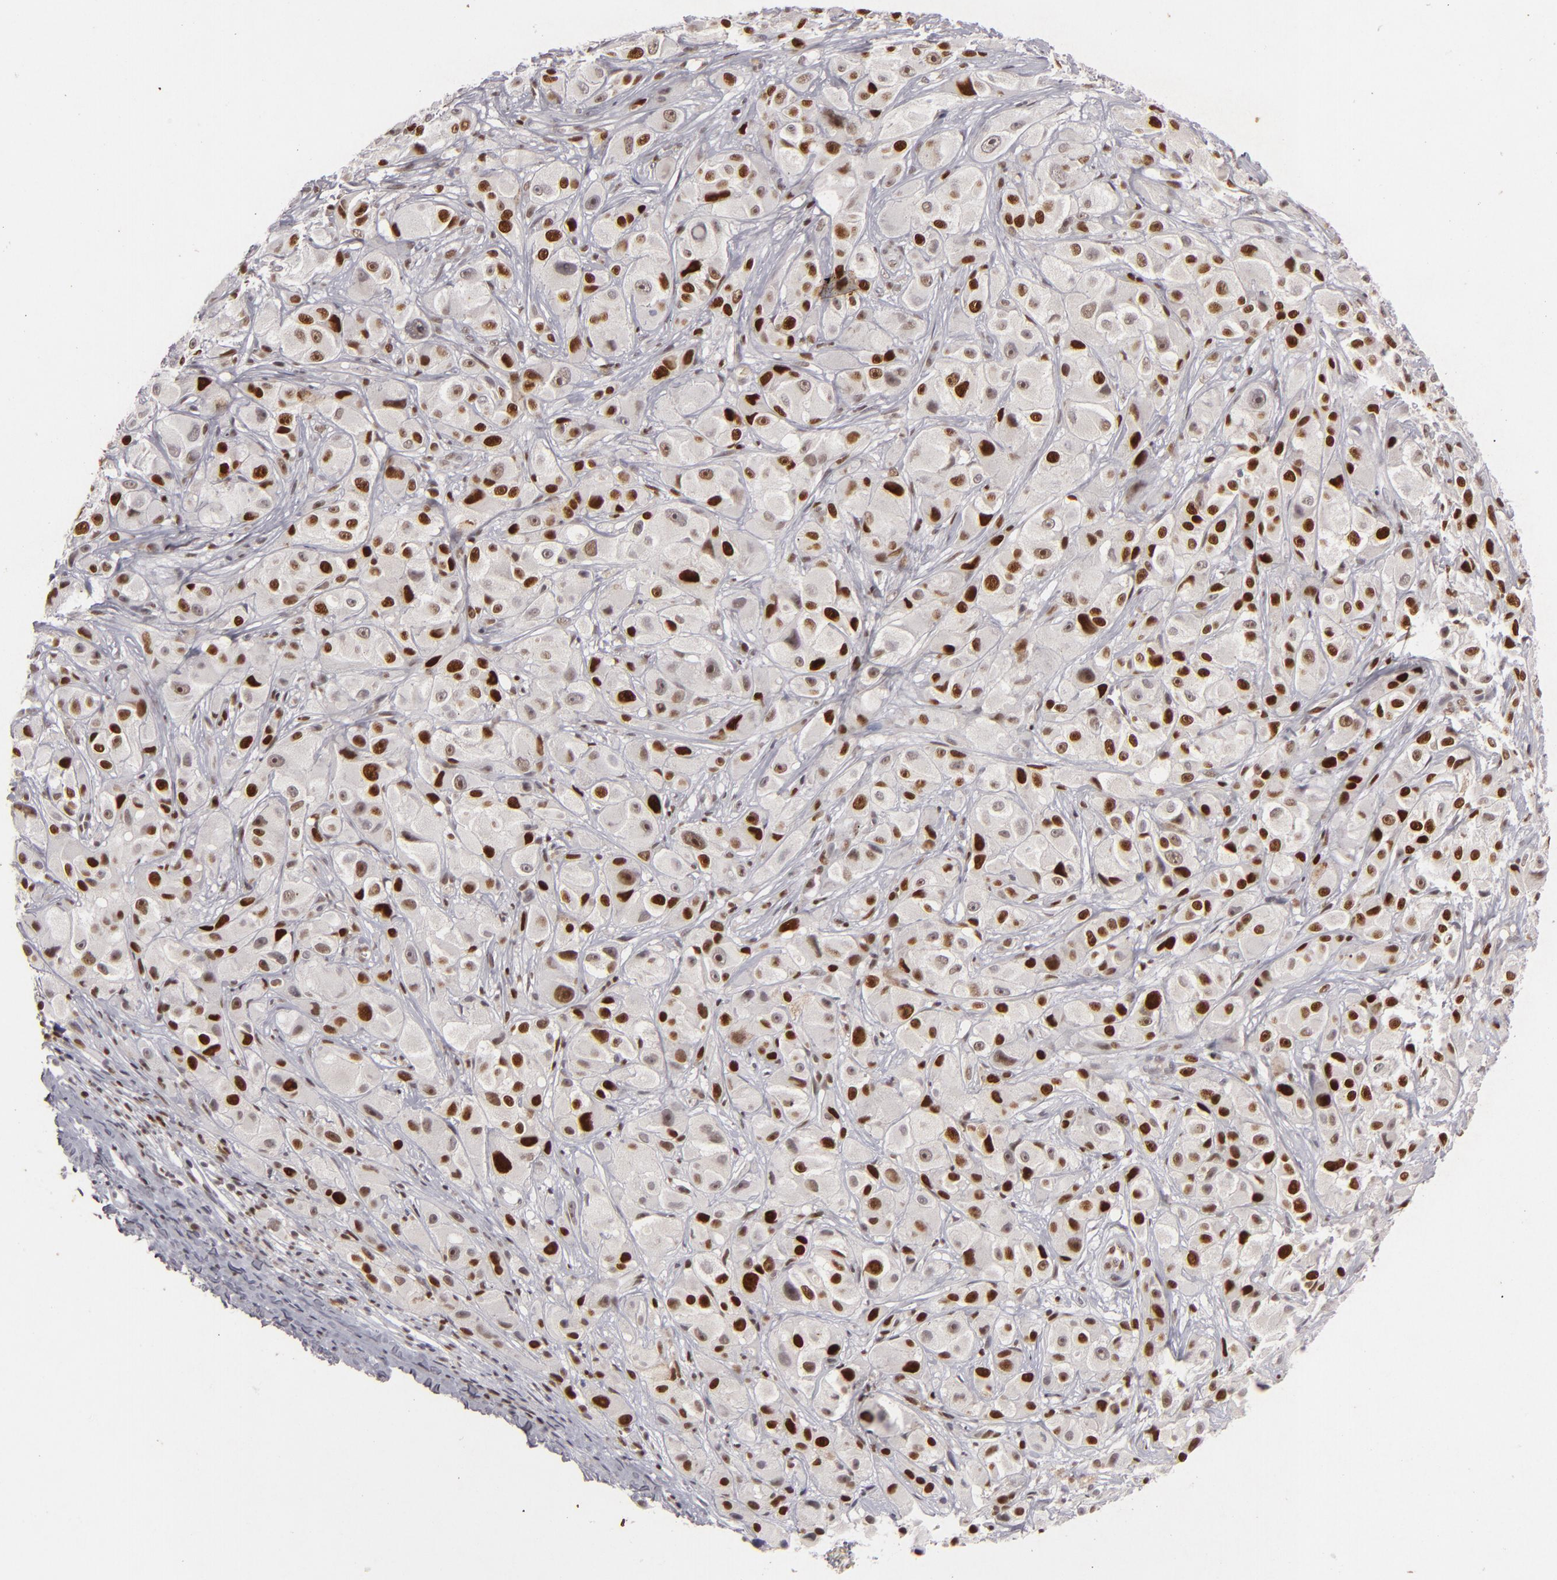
{"staining": {"intensity": "strong", "quantity": ">75%", "location": "nuclear"}, "tissue": "melanoma", "cell_type": "Tumor cells", "image_type": "cancer", "snomed": [{"axis": "morphology", "description": "Malignant melanoma, NOS"}, {"axis": "topography", "description": "Skin"}], "caption": "Melanoma stained with DAB immunohistochemistry demonstrates high levels of strong nuclear expression in approximately >75% of tumor cells.", "gene": "FEN1", "patient": {"sex": "male", "age": 56}}